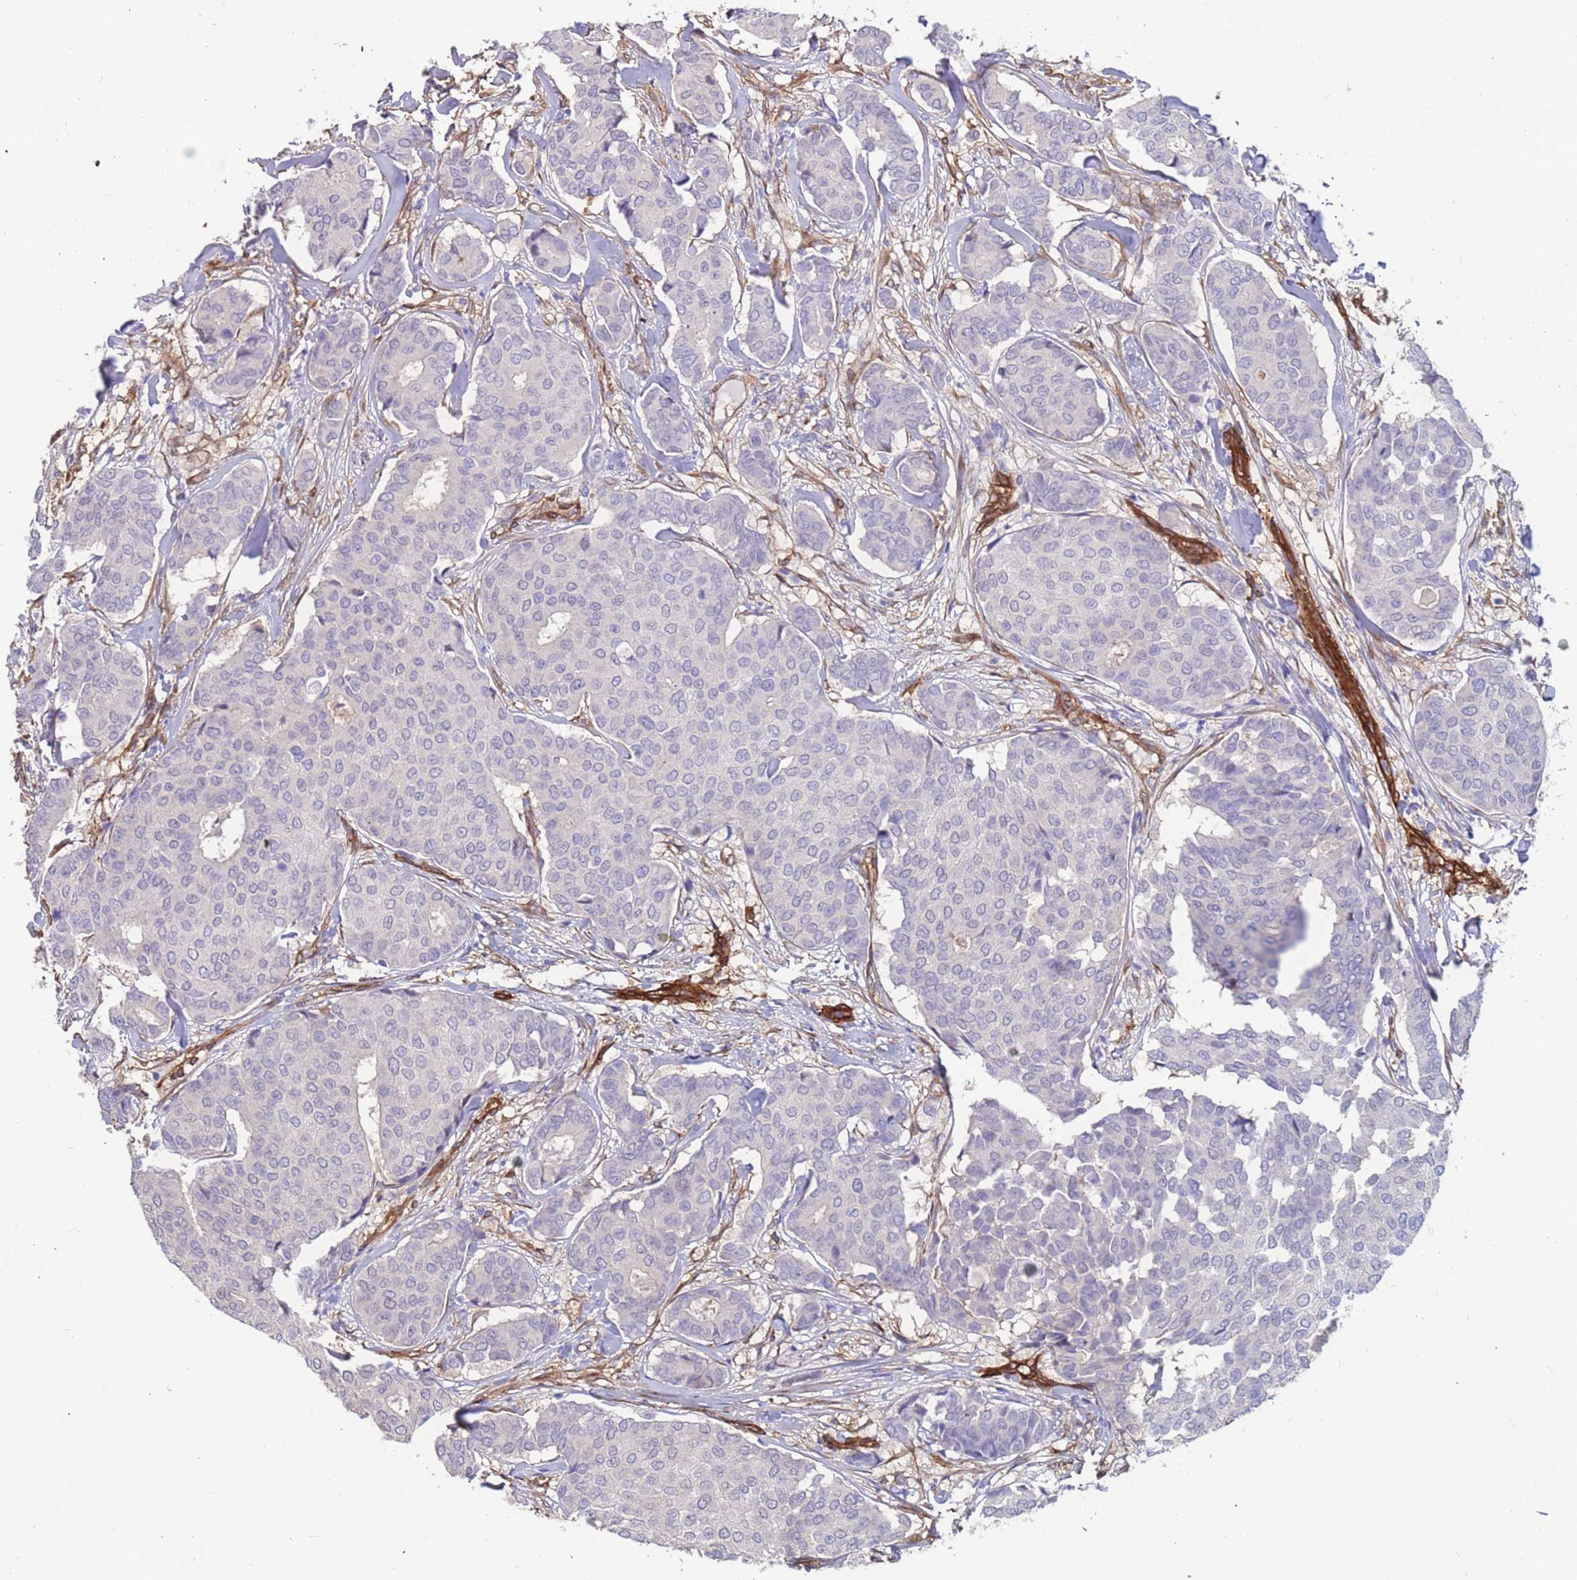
{"staining": {"intensity": "negative", "quantity": "none", "location": "none"}, "tissue": "breast cancer", "cell_type": "Tumor cells", "image_type": "cancer", "snomed": [{"axis": "morphology", "description": "Duct carcinoma"}, {"axis": "topography", "description": "Breast"}], "caption": "Immunohistochemical staining of infiltrating ductal carcinoma (breast) reveals no significant expression in tumor cells.", "gene": "EHD2", "patient": {"sex": "female", "age": 75}}